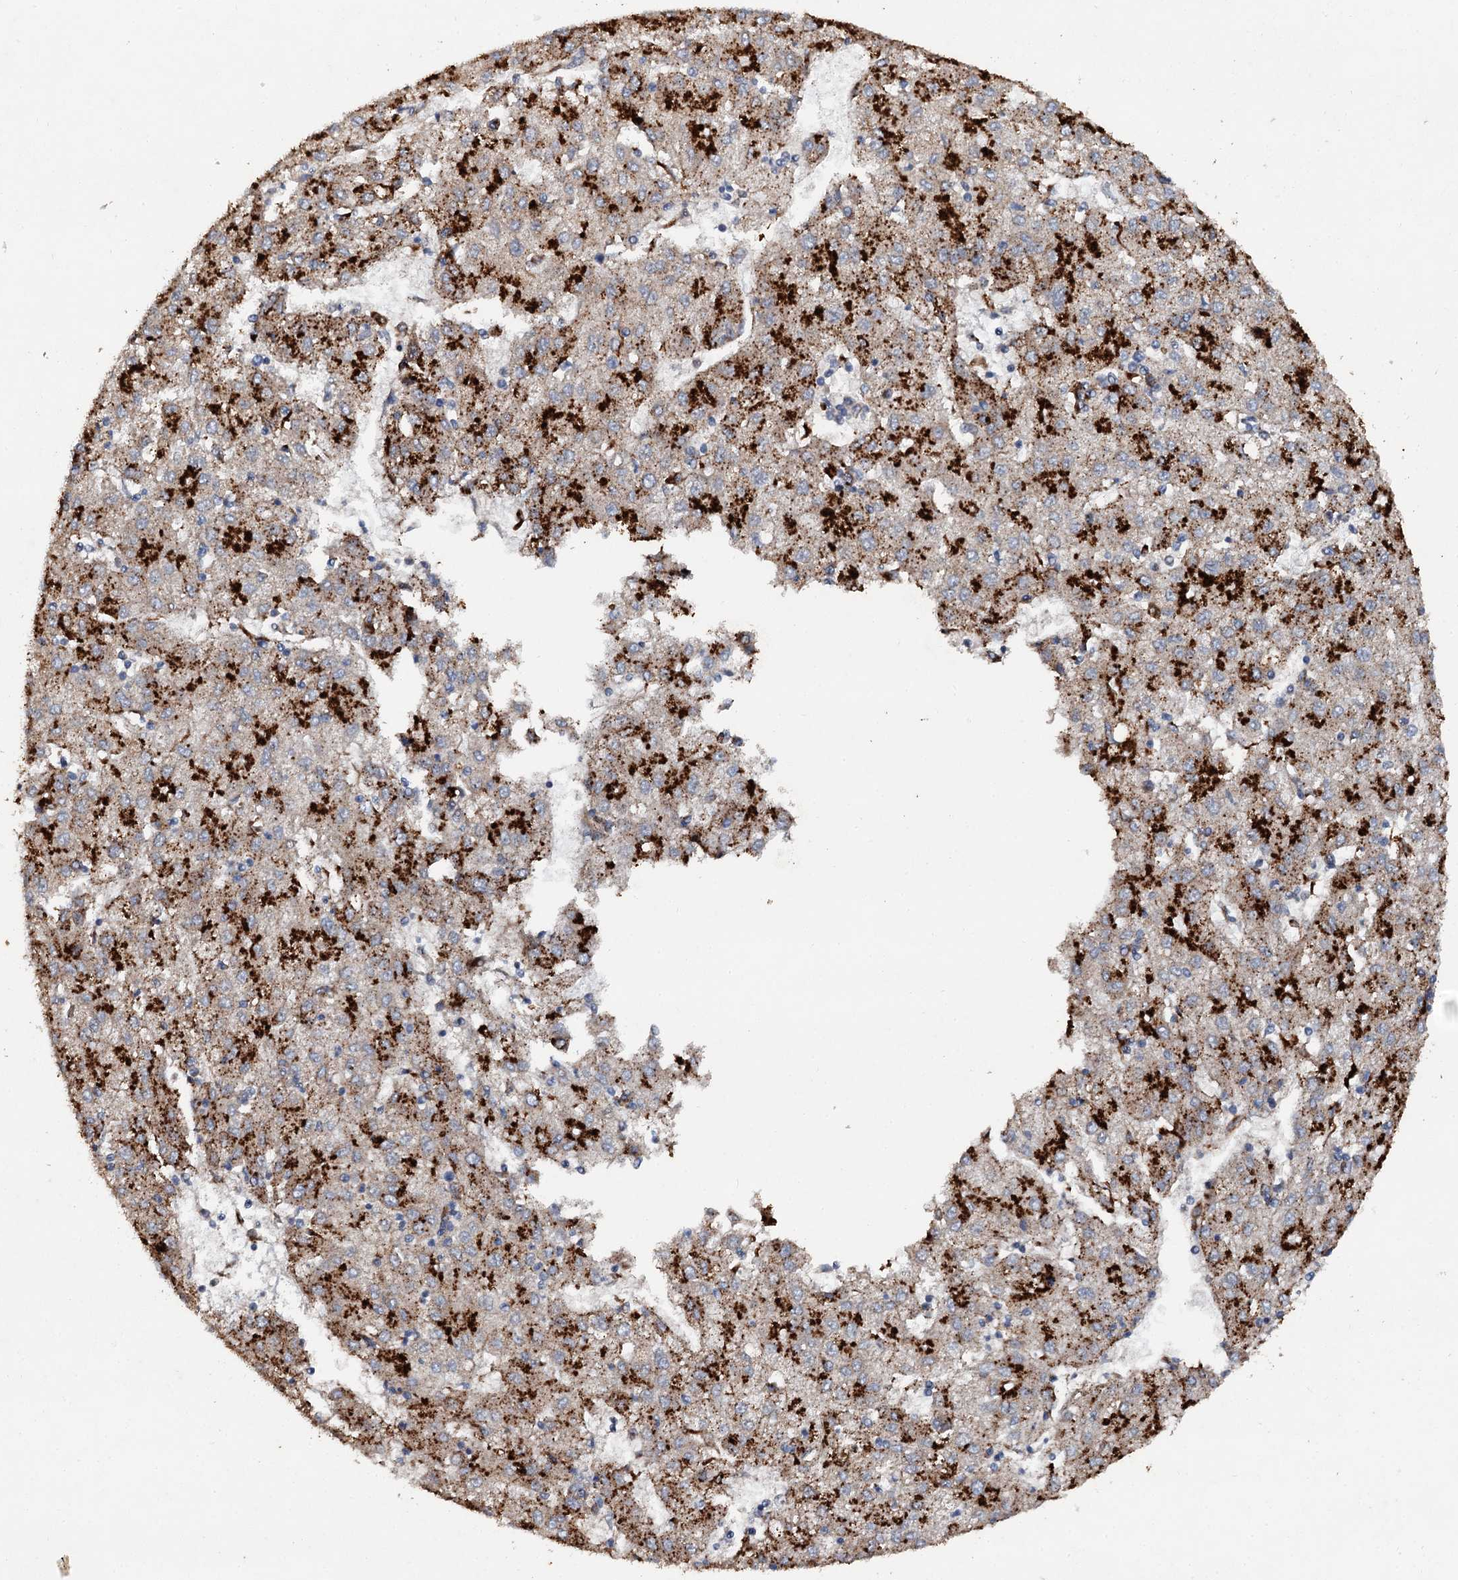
{"staining": {"intensity": "strong", "quantity": ">75%", "location": "cytoplasmic/membranous"}, "tissue": "liver cancer", "cell_type": "Tumor cells", "image_type": "cancer", "snomed": [{"axis": "morphology", "description": "Carcinoma, Hepatocellular, NOS"}, {"axis": "topography", "description": "Liver"}], "caption": "Human liver hepatocellular carcinoma stained for a protein (brown) demonstrates strong cytoplasmic/membranous positive positivity in approximately >75% of tumor cells.", "gene": "GBA1", "patient": {"sex": "male", "age": 72}}